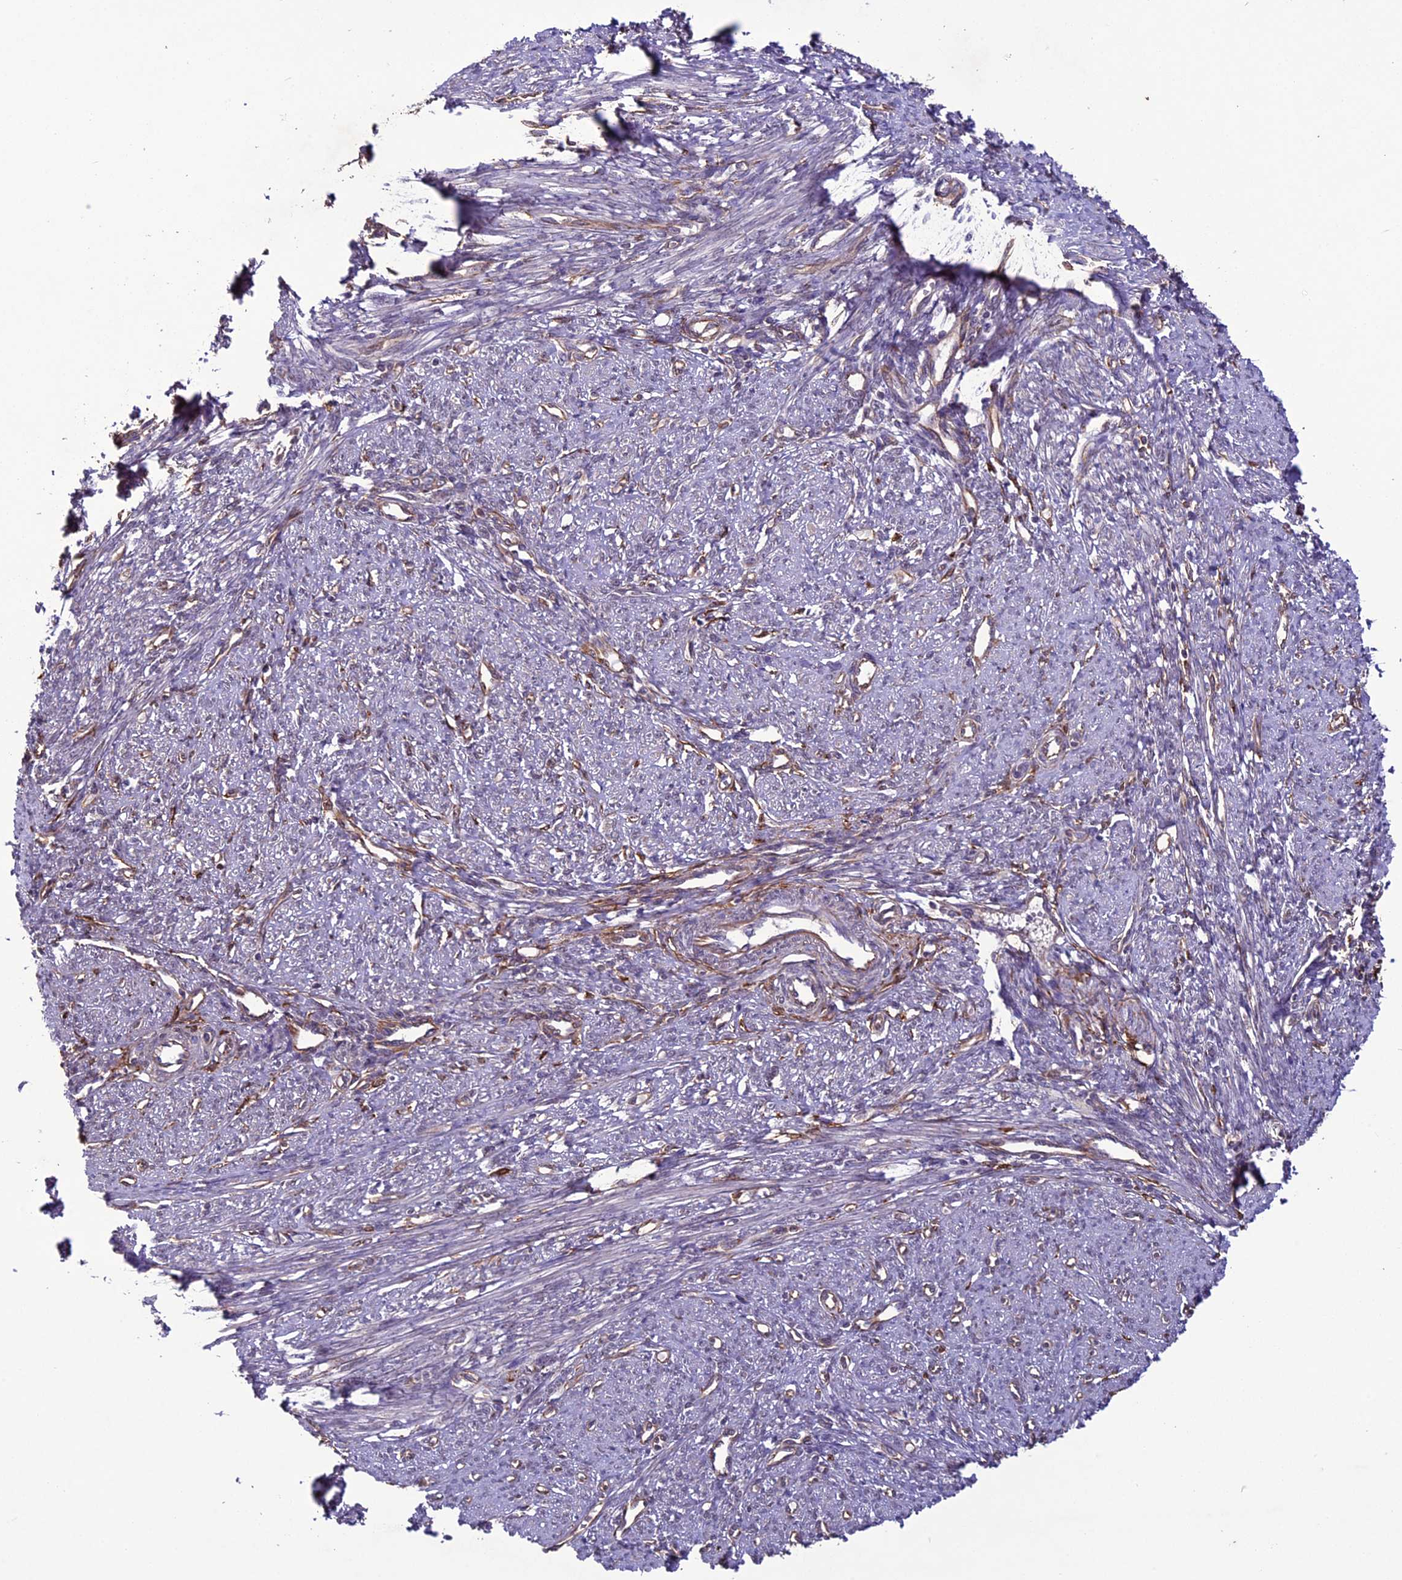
{"staining": {"intensity": "moderate", "quantity": "25%-75%", "location": "nuclear"}, "tissue": "smooth muscle", "cell_type": "Smooth muscle cells", "image_type": "normal", "snomed": [{"axis": "morphology", "description": "Normal tissue, NOS"}, {"axis": "topography", "description": "Smooth muscle"}, {"axis": "topography", "description": "Uterus"}], "caption": "The histopathology image exhibits a brown stain indicating the presence of a protein in the nuclear of smooth muscle cells in smooth muscle. (DAB IHC, brown staining for protein, blue staining for nuclei).", "gene": "C3orf70", "patient": {"sex": "female", "age": 59}}